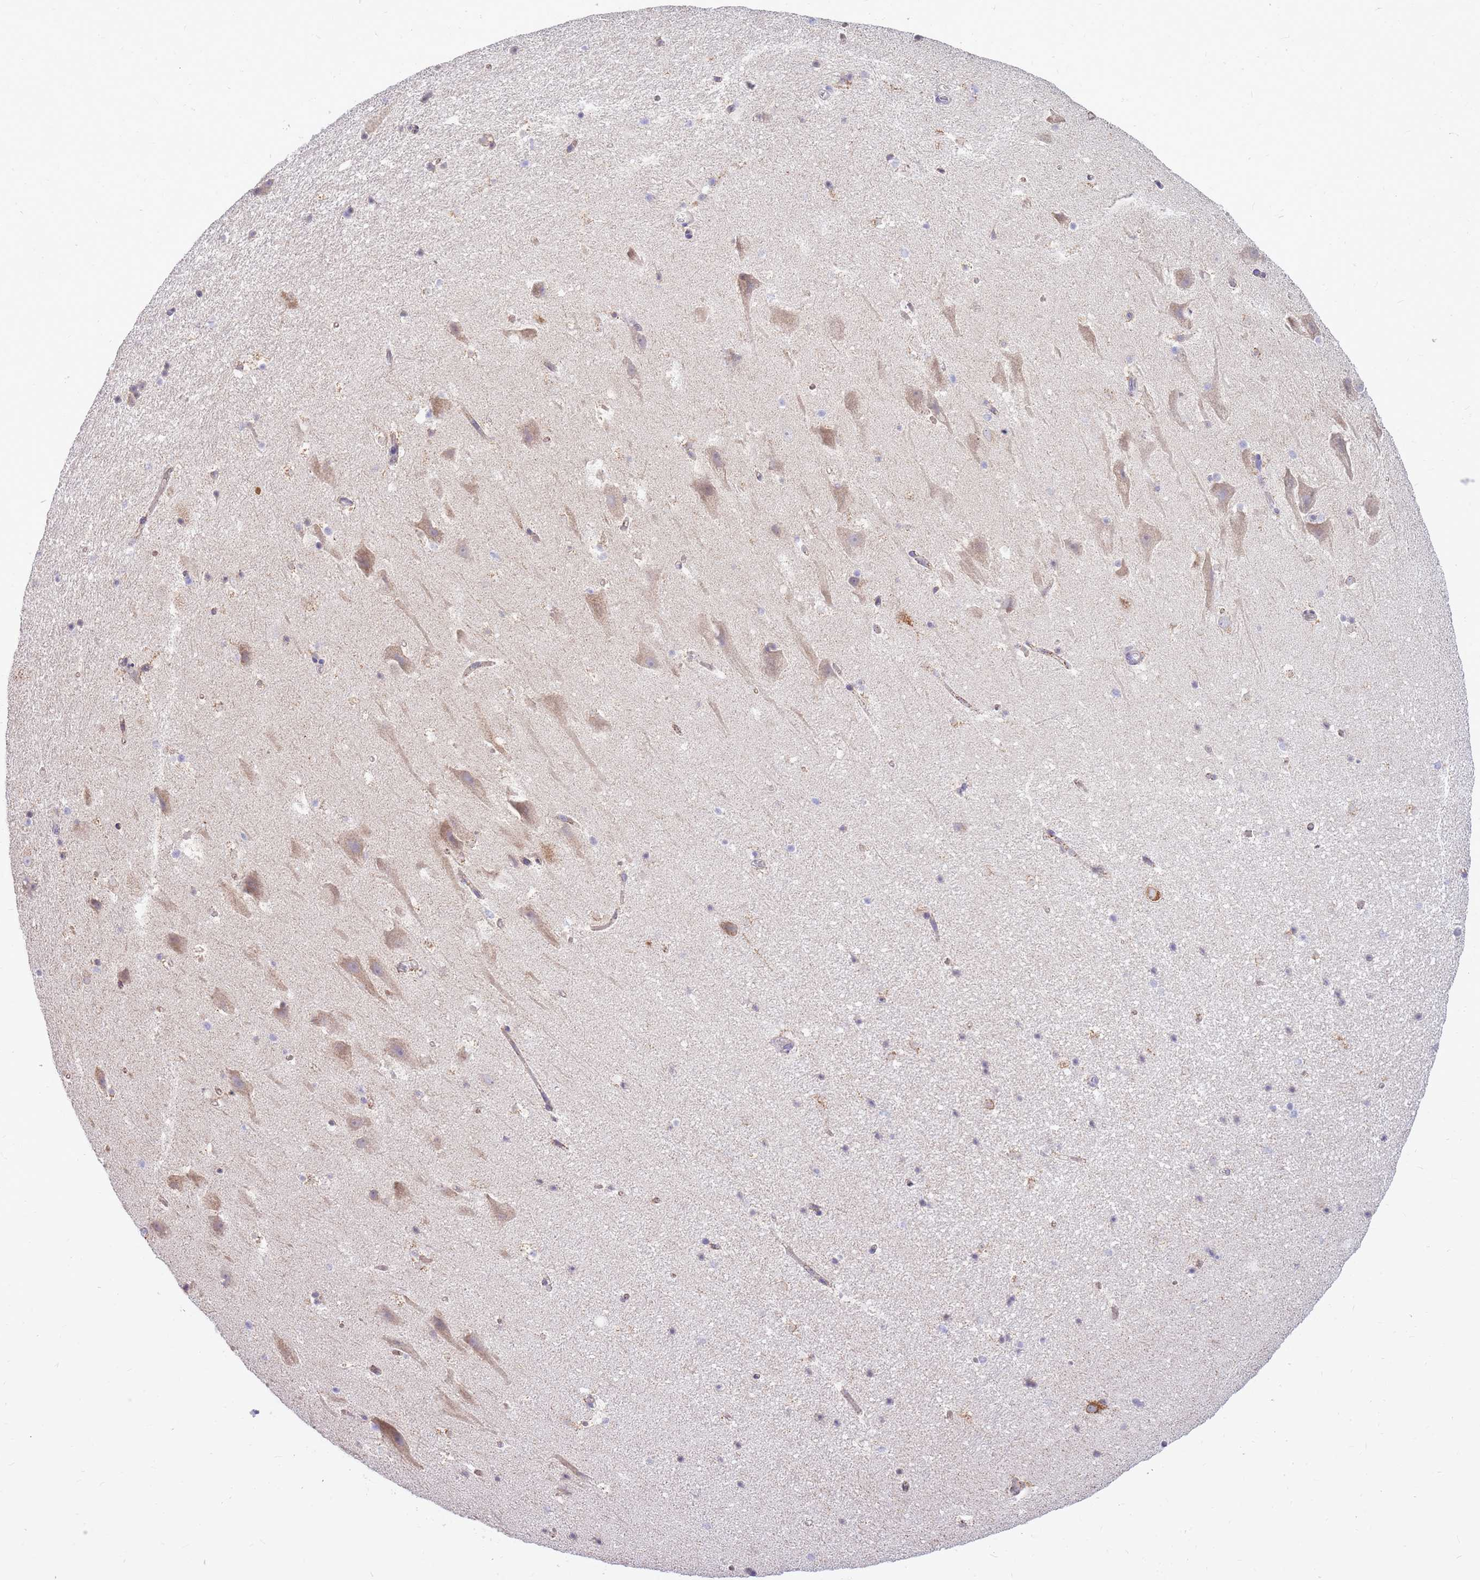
{"staining": {"intensity": "negative", "quantity": "none", "location": "none"}, "tissue": "hippocampus", "cell_type": "Glial cells", "image_type": "normal", "snomed": [{"axis": "morphology", "description": "Normal tissue, NOS"}, {"axis": "topography", "description": "Hippocampus"}], "caption": "Glial cells are negative for brown protein staining in unremarkable hippocampus. Nuclei are stained in blue.", "gene": "RNF170", "patient": {"sex": "male", "age": 37}}